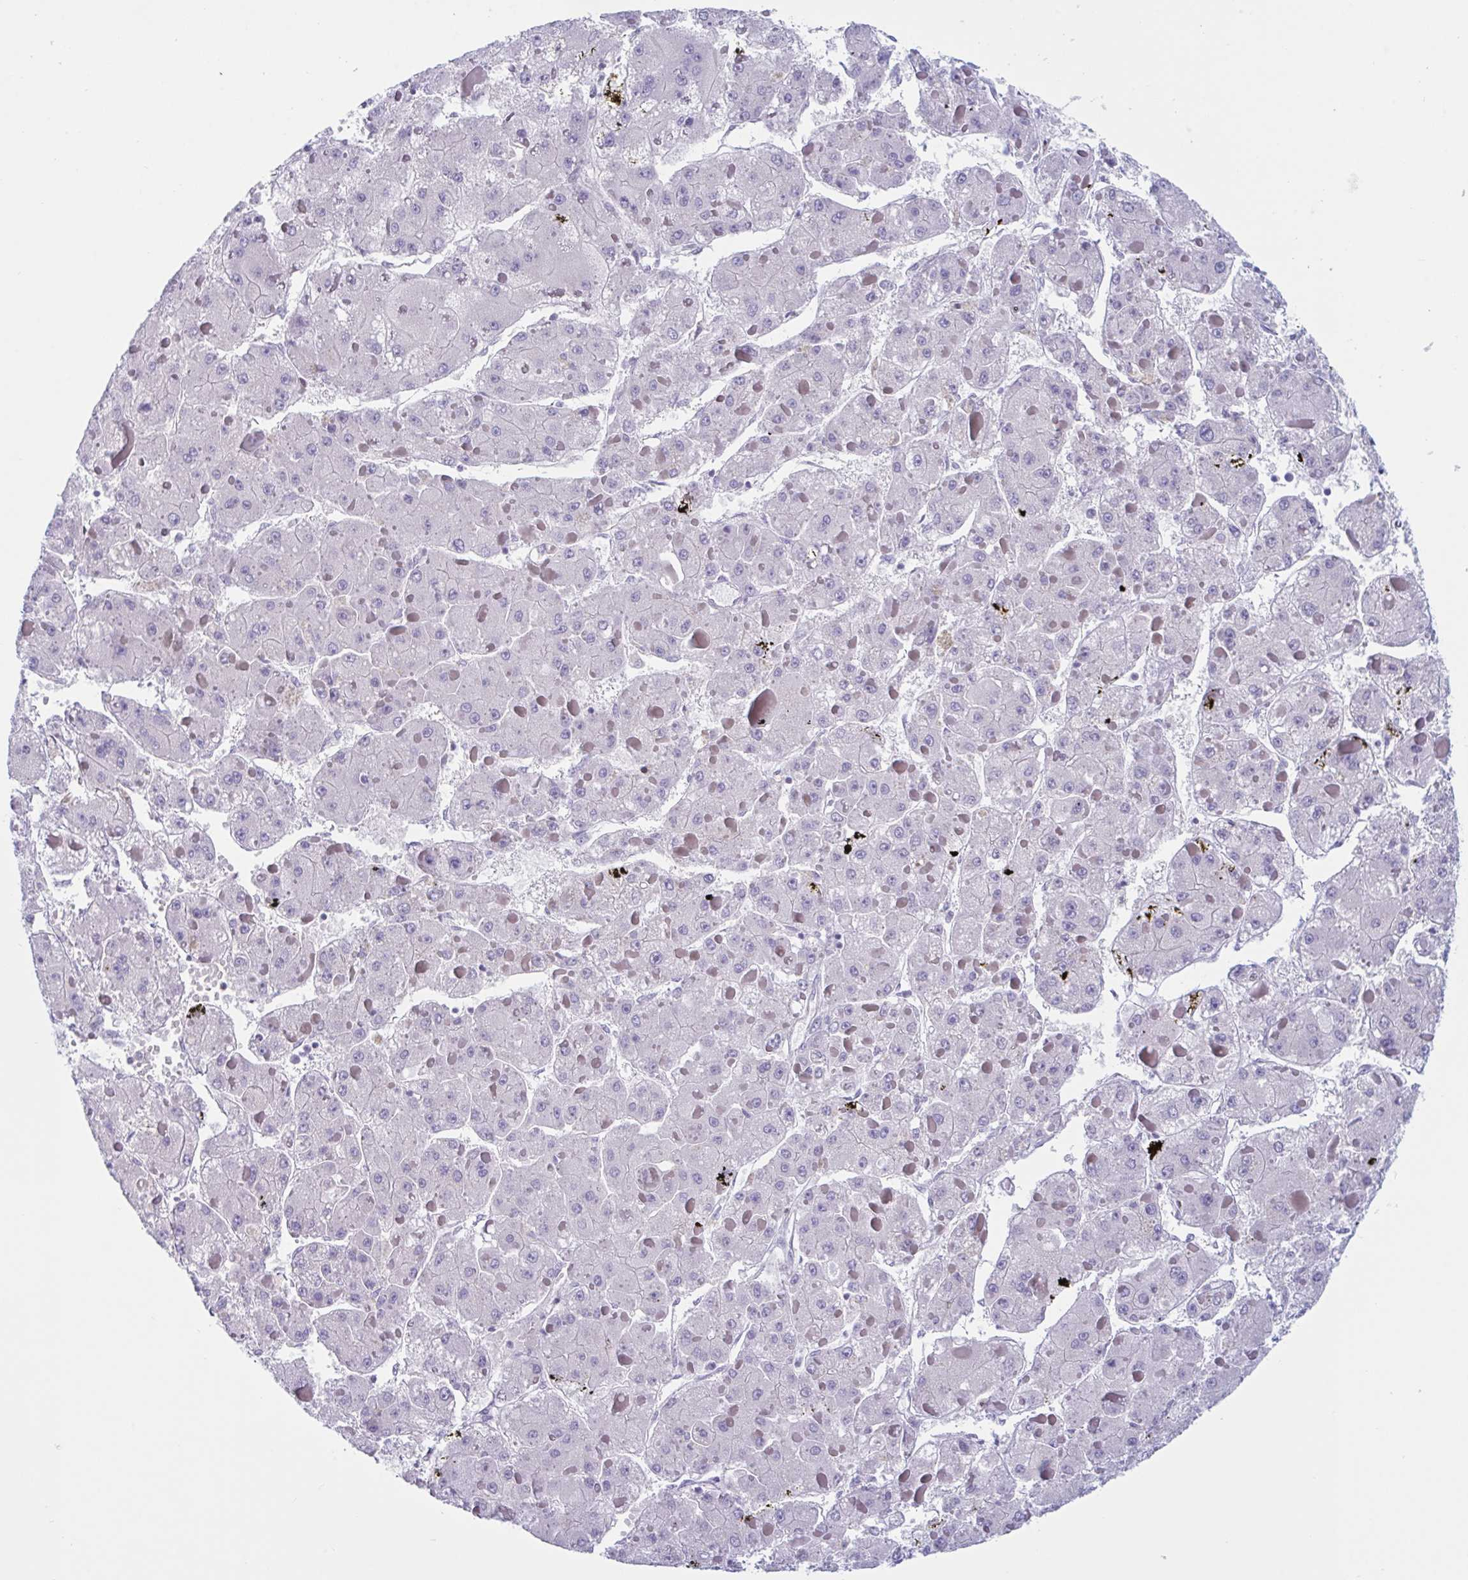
{"staining": {"intensity": "negative", "quantity": "none", "location": "none"}, "tissue": "liver cancer", "cell_type": "Tumor cells", "image_type": "cancer", "snomed": [{"axis": "morphology", "description": "Carcinoma, Hepatocellular, NOS"}, {"axis": "topography", "description": "Liver"}], "caption": "This is an immunohistochemistry (IHC) micrograph of human liver cancer (hepatocellular carcinoma). There is no positivity in tumor cells.", "gene": "NAA30", "patient": {"sex": "female", "age": 73}}